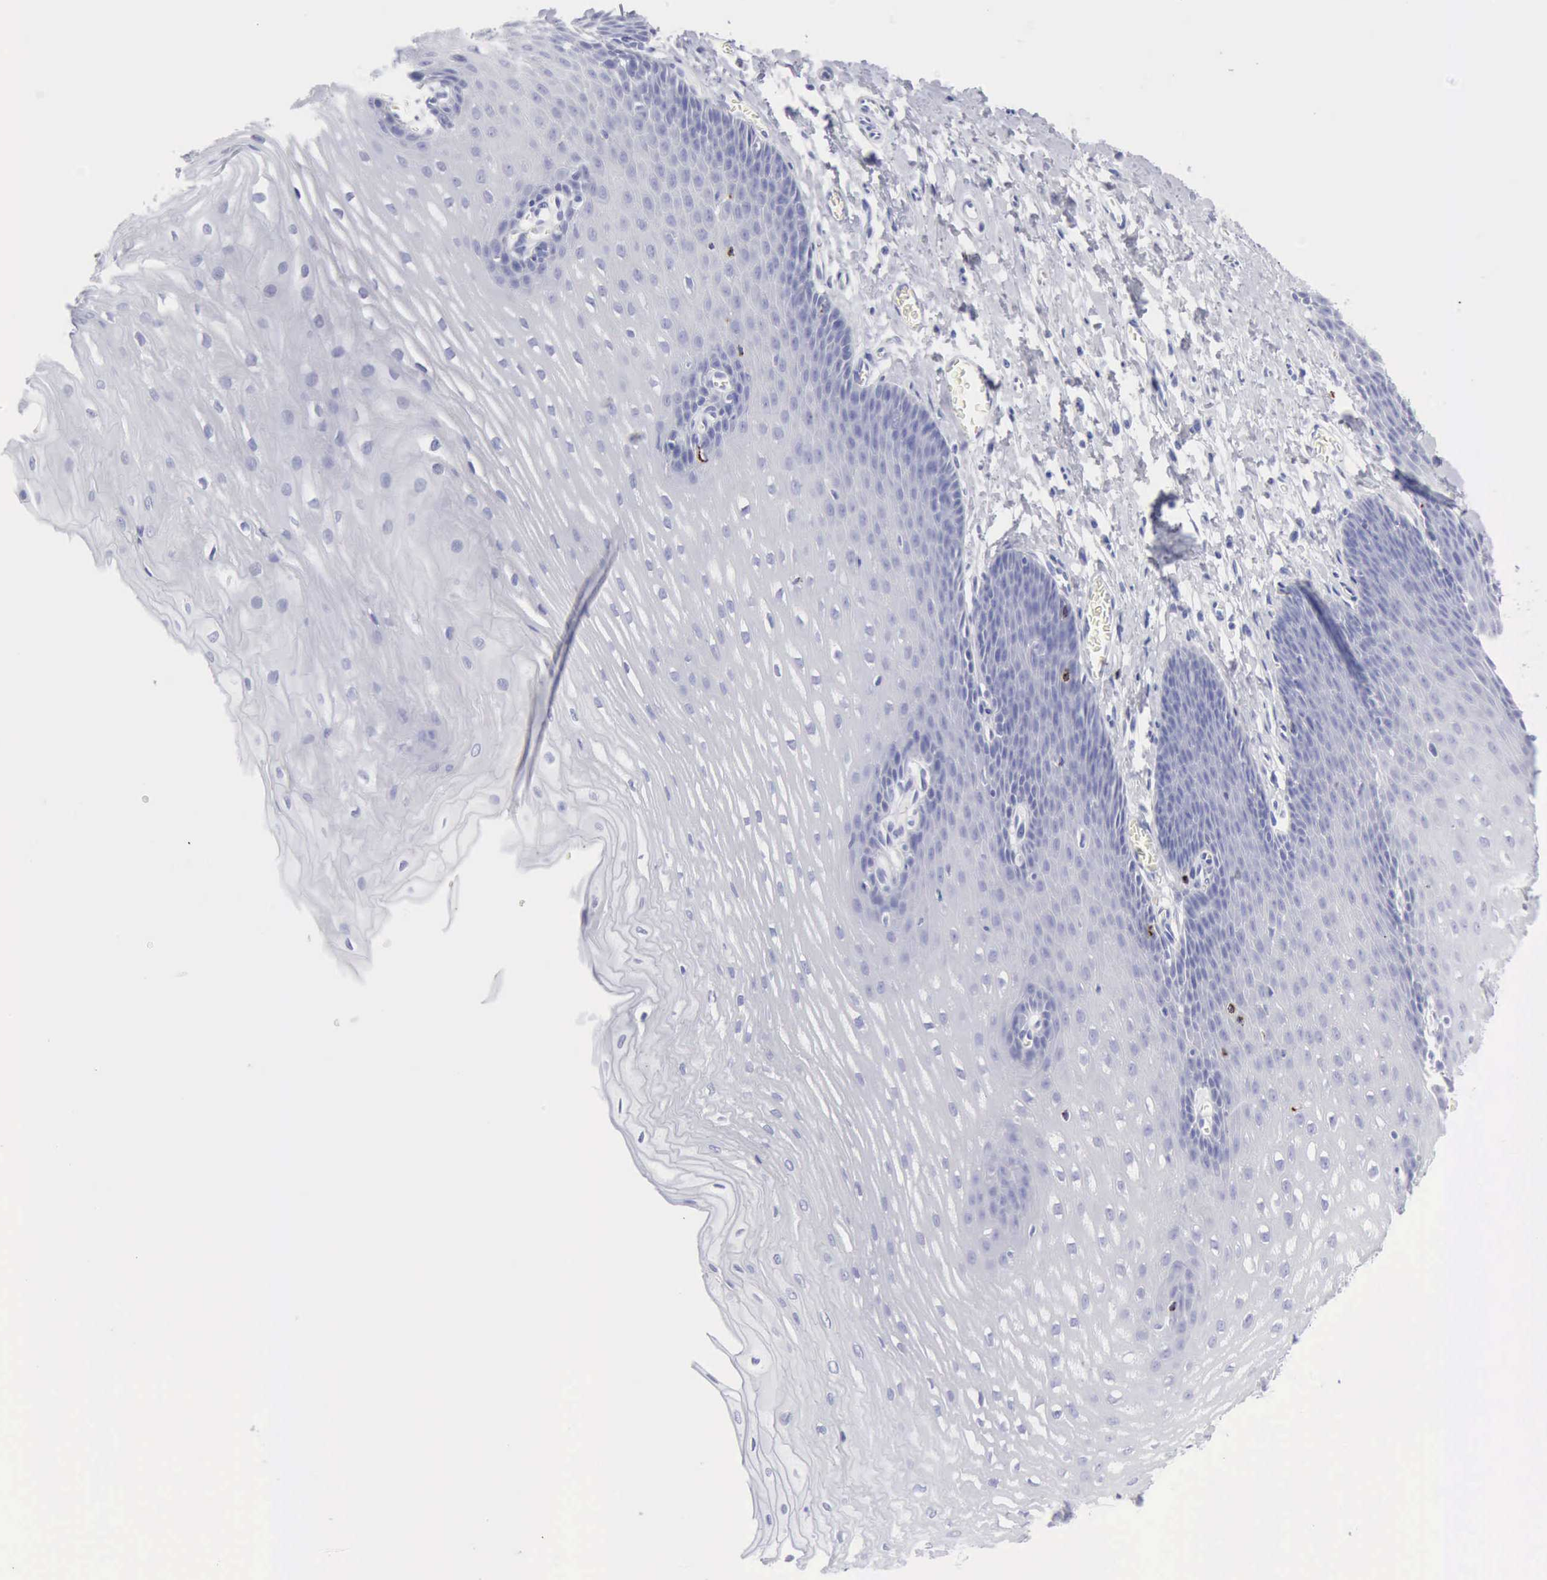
{"staining": {"intensity": "negative", "quantity": "none", "location": "none"}, "tissue": "esophagus", "cell_type": "Squamous epithelial cells", "image_type": "normal", "snomed": [{"axis": "morphology", "description": "Normal tissue, NOS"}, {"axis": "topography", "description": "Esophagus"}], "caption": "High magnification brightfield microscopy of benign esophagus stained with DAB (3,3'-diaminobenzidine) (brown) and counterstained with hematoxylin (blue): squamous epithelial cells show no significant expression.", "gene": "GZMB", "patient": {"sex": "male", "age": 70}}